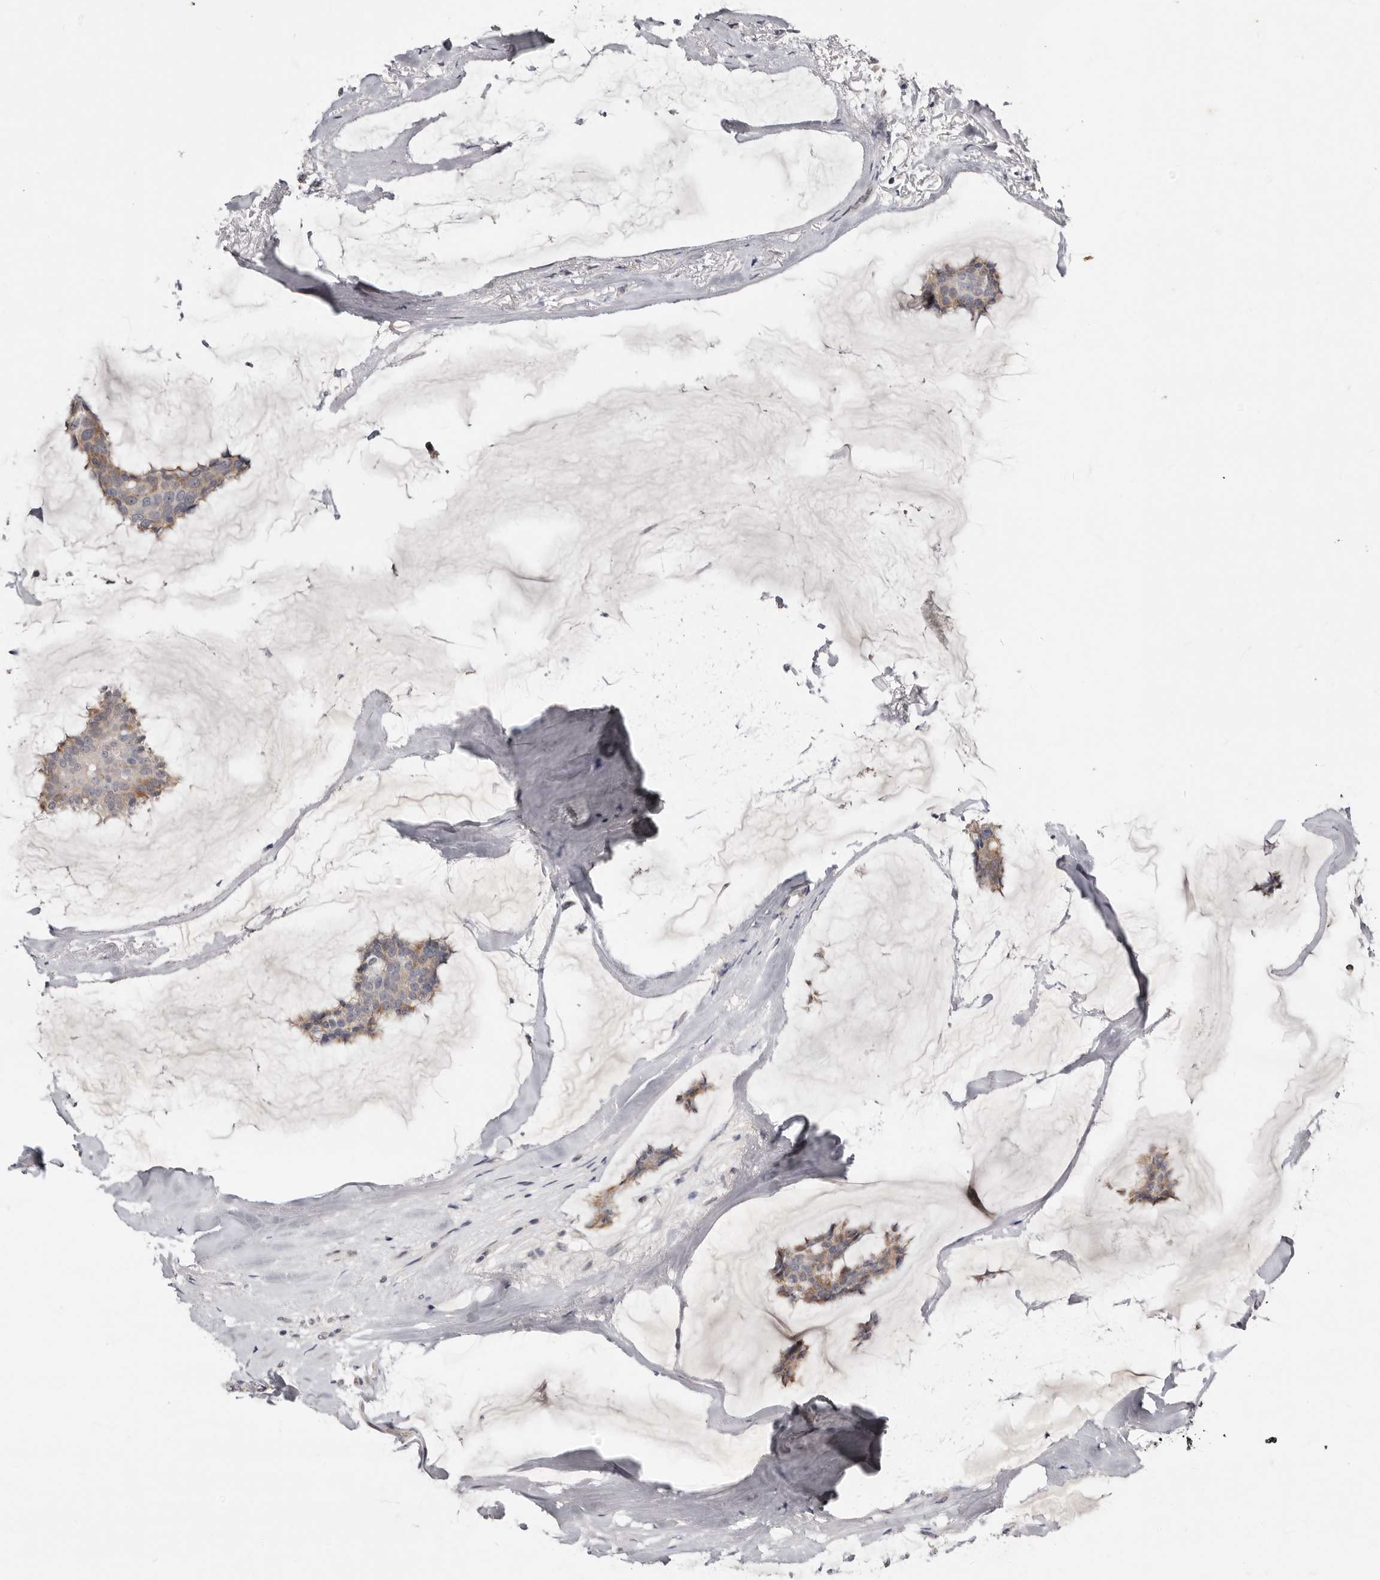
{"staining": {"intensity": "weak", "quantity": "25%-75%", "location": "cytoplasmic/membranous"}, "tissue": "breast cancer", "cell_type": "Tumor cells", "image_type": "cancer", "snomed": [{"axis": "morphology", "description": "Duct carcinoma"}, {"axis": "topography", "description": "Breast"}], "caption": "A histopathology image of human breast cancer stained for a protein displays weak cytoplasmic/membranous brown staining in tumor cells. (DAB IHC, brown staining for protein, blue staining for nuclei).", "gene": "KLHL4", "patient": {"sex": "female", "age": 93}}